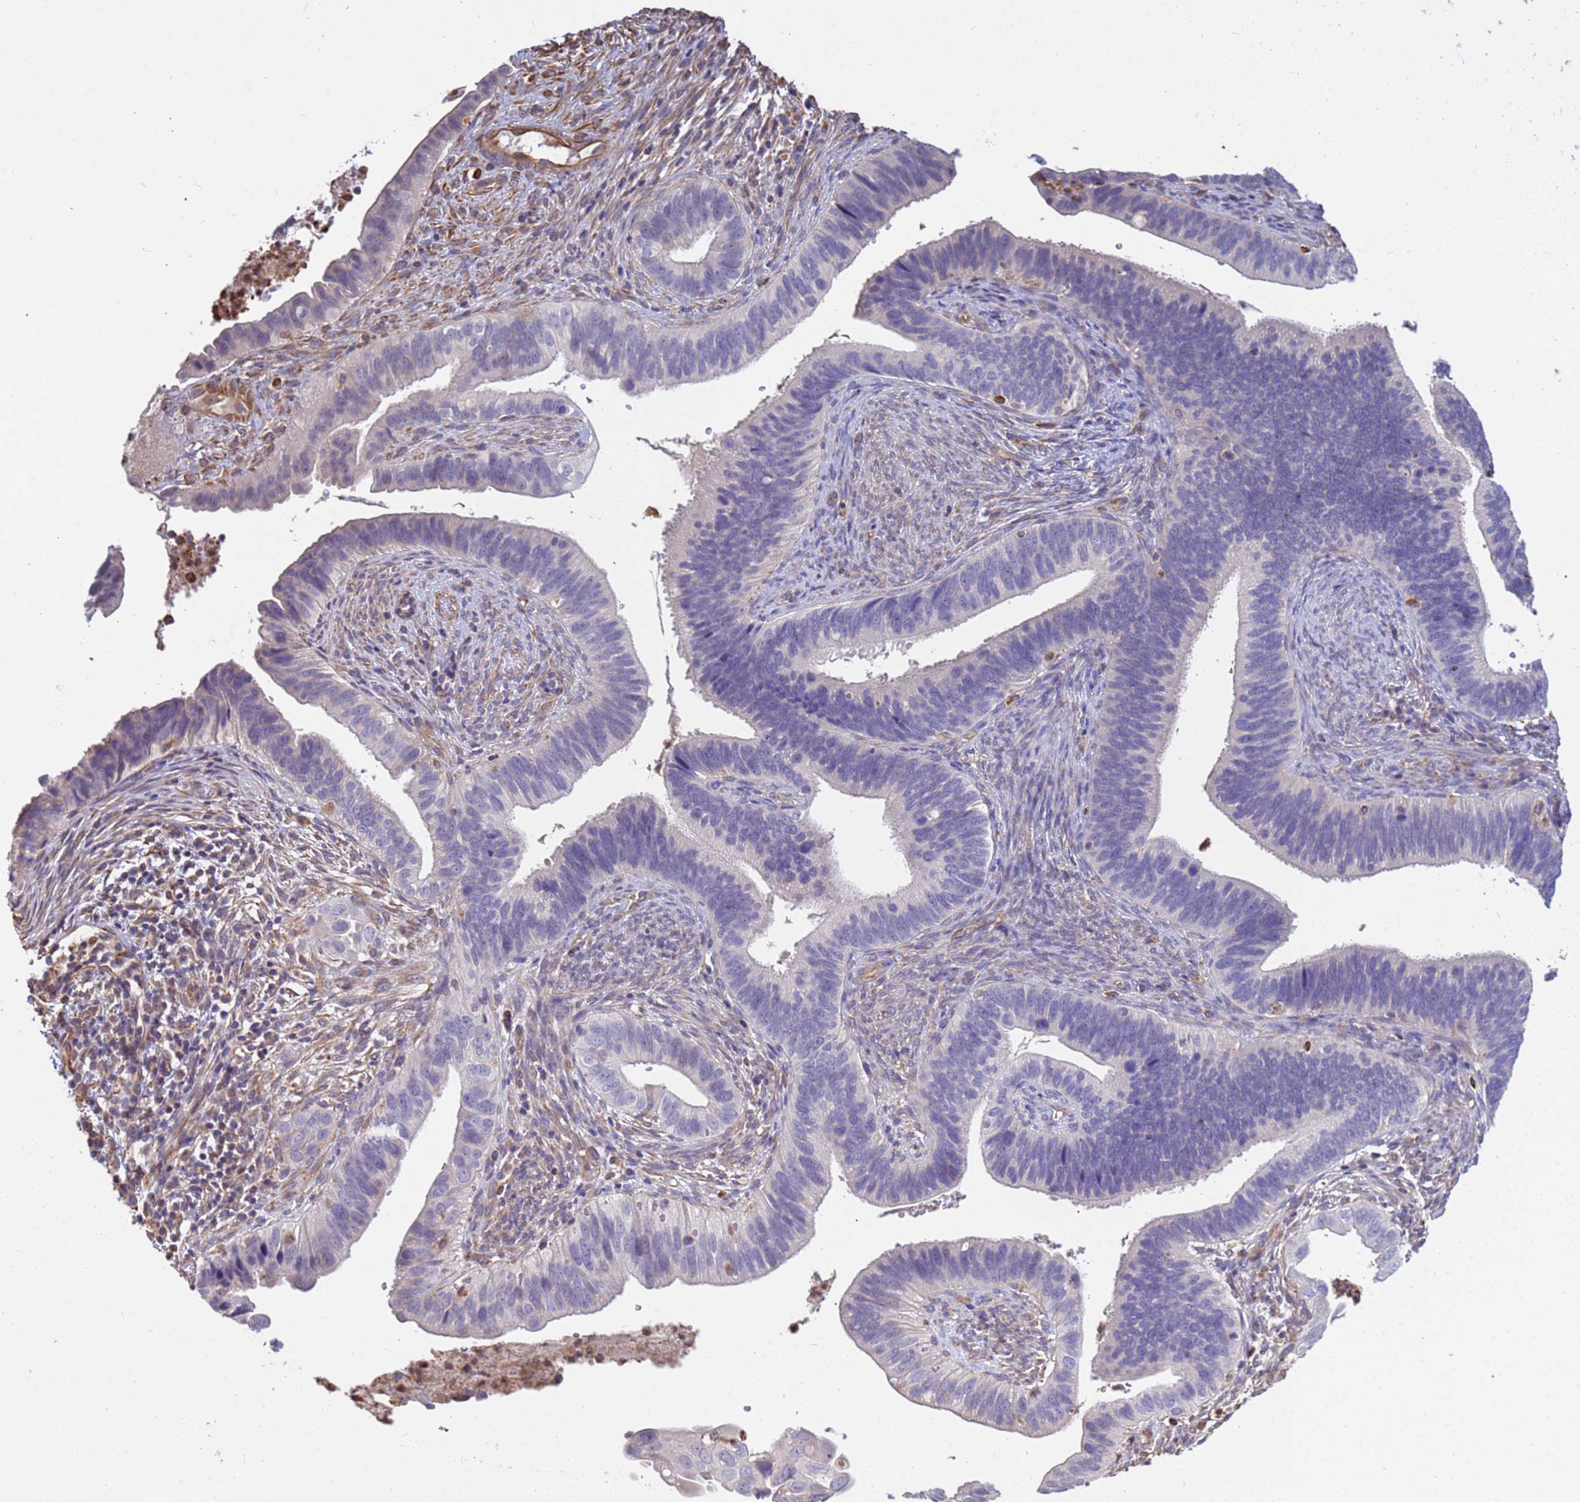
{"staining": {"intensity": "negative", "quantity": "none", "location": "none"}, "tissue": "cervical cancer", "cell_type": "Tumor cells", "image_type": "cancer", "snomed": [{"axis": "morphology", "description": "Adenocarcinoma, NOS"}, {"axis": "topography", "description": "Cervix"}], "caption": "Immunohistochemical staining of human cervical cancer displays no significant staining in tumor cells.", "gene": "TCEAL3", "patient": {"sex": "female", "age": 42}}